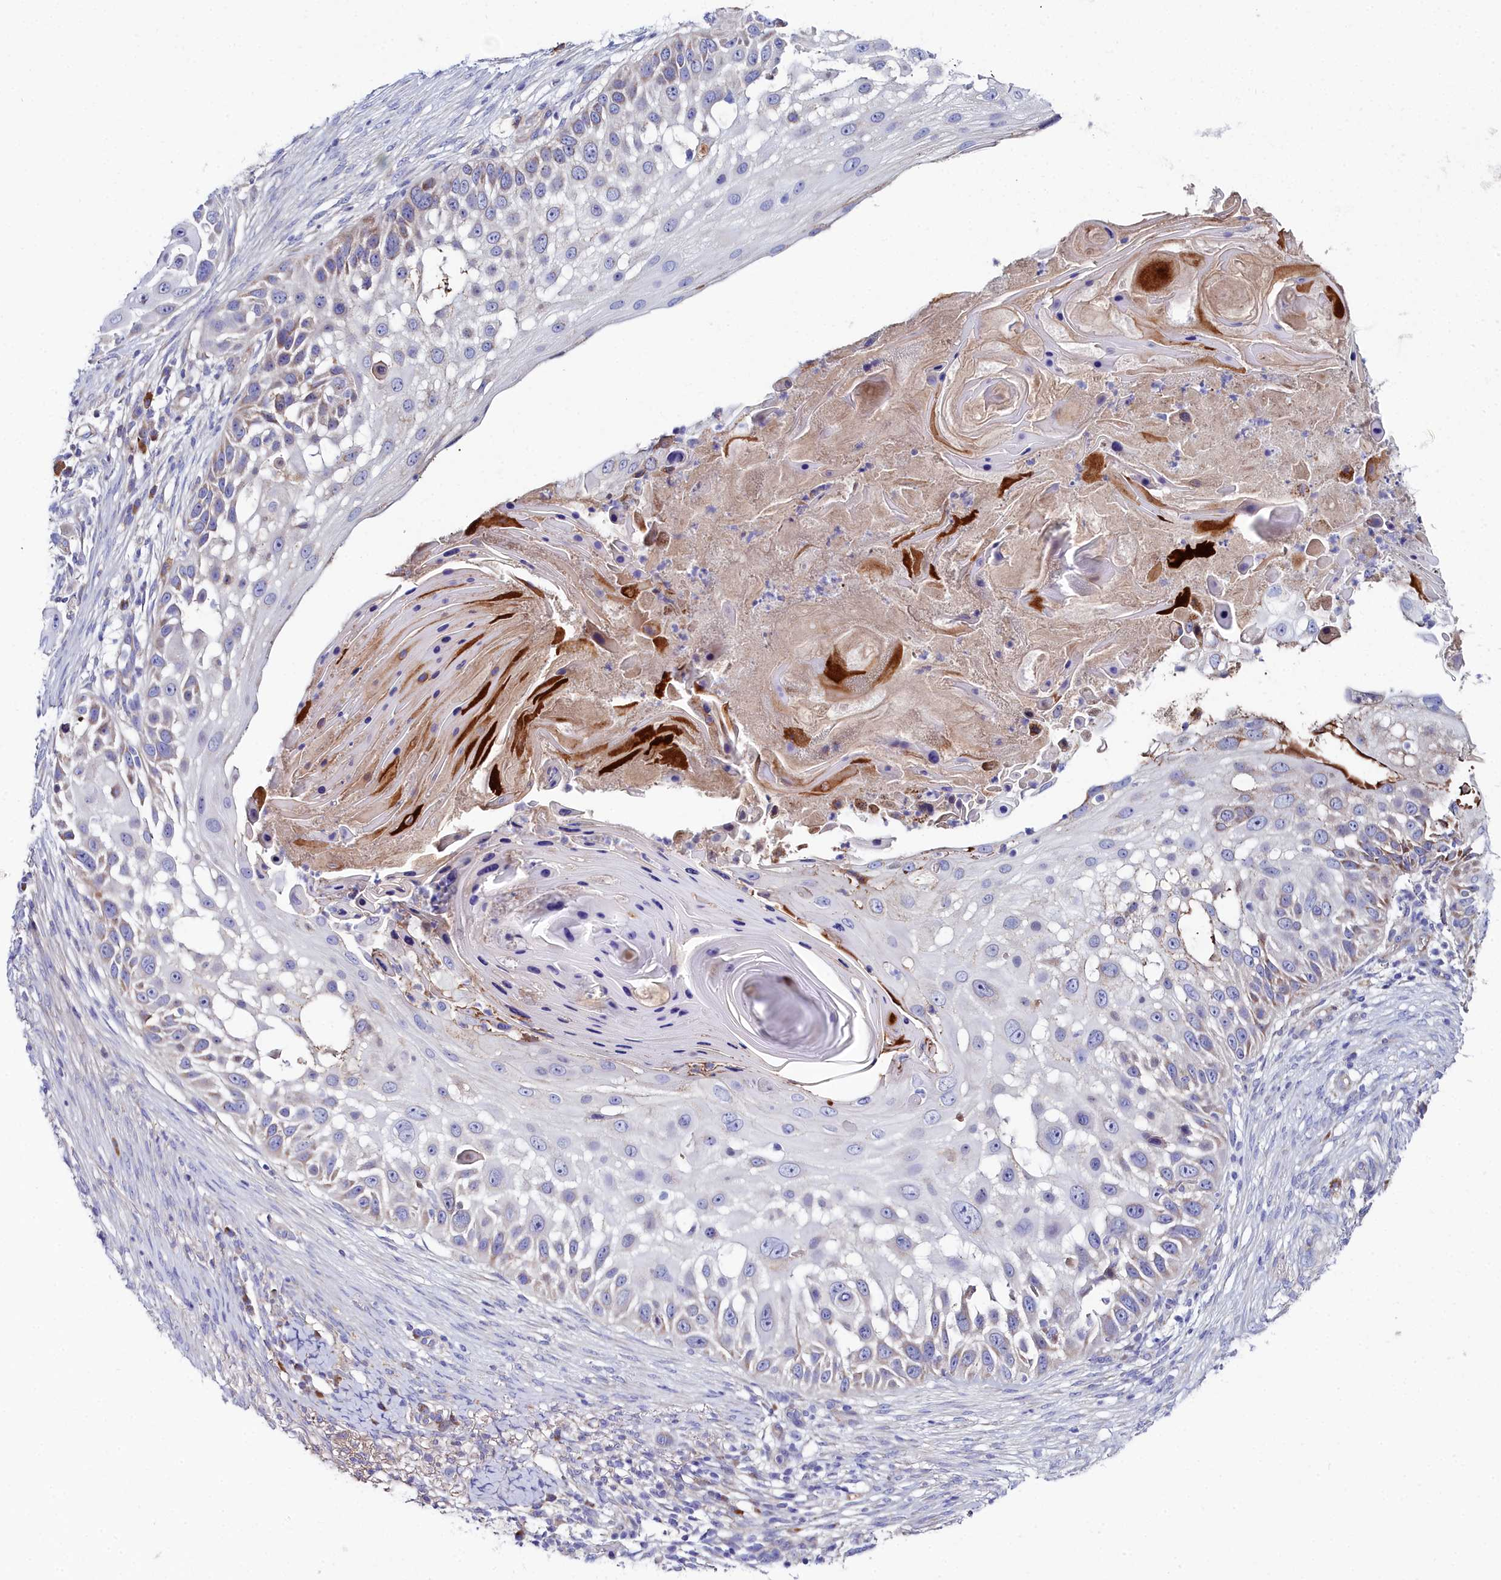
{"staining": {"intensity": "moderate", "quantity": "<25%", "location": "cytoplasmic/membranous"}, "tissue": "skin cancer", "cell_type": "Tumor cells", "image_type": "cancer", "snomed": [{"axis": "morphology", "description": "Squamous cell carcinoma, NOS"}, {"axis": "topography", "description": "Skin"}], "caption": "Protein staining demonstrates moderate cytoplasmic/membranous staining in about <25% of tumor cells in skin squamous cell carcinoma.", "gene": "SLC49A3", "patient": {"sex": "female", "age": 44}}